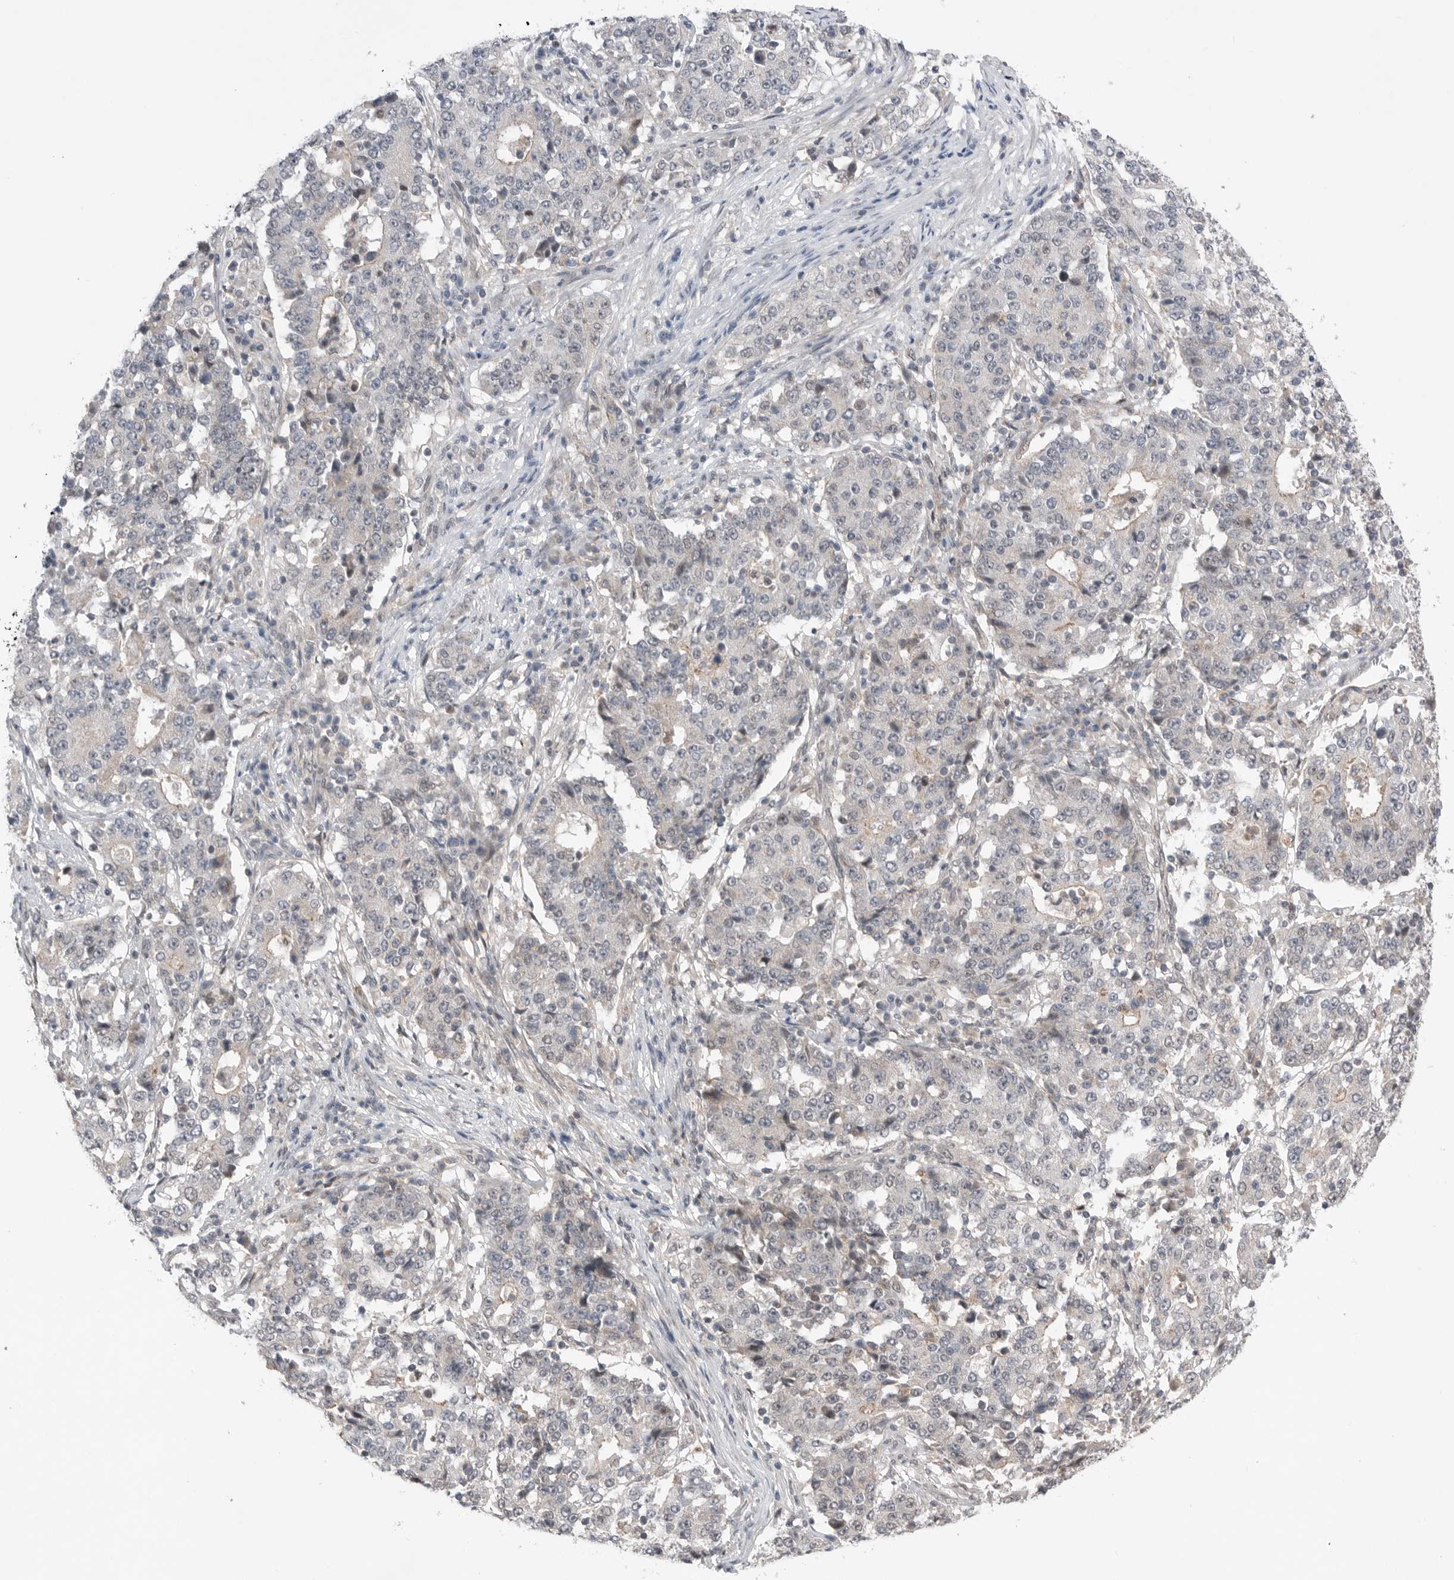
{"staining": {"intensity": "negative", "quantity": "none", "location": "none"}, "tissue": "stomach cancer", "cell_type": "Tumor cells", "image_type": "cancer", "snomed": [{"axis": "morphology", "description": "Adenocarcinoma, NOS"}, {"axis": "topography", "description": "Stomach"}], "caption": "The photomicrograph shows no significant expression in tumor cells of stomach adenocarcinoma.", "gene": "NTAQ1", "patient": {"sex": "male", "age": 59}}